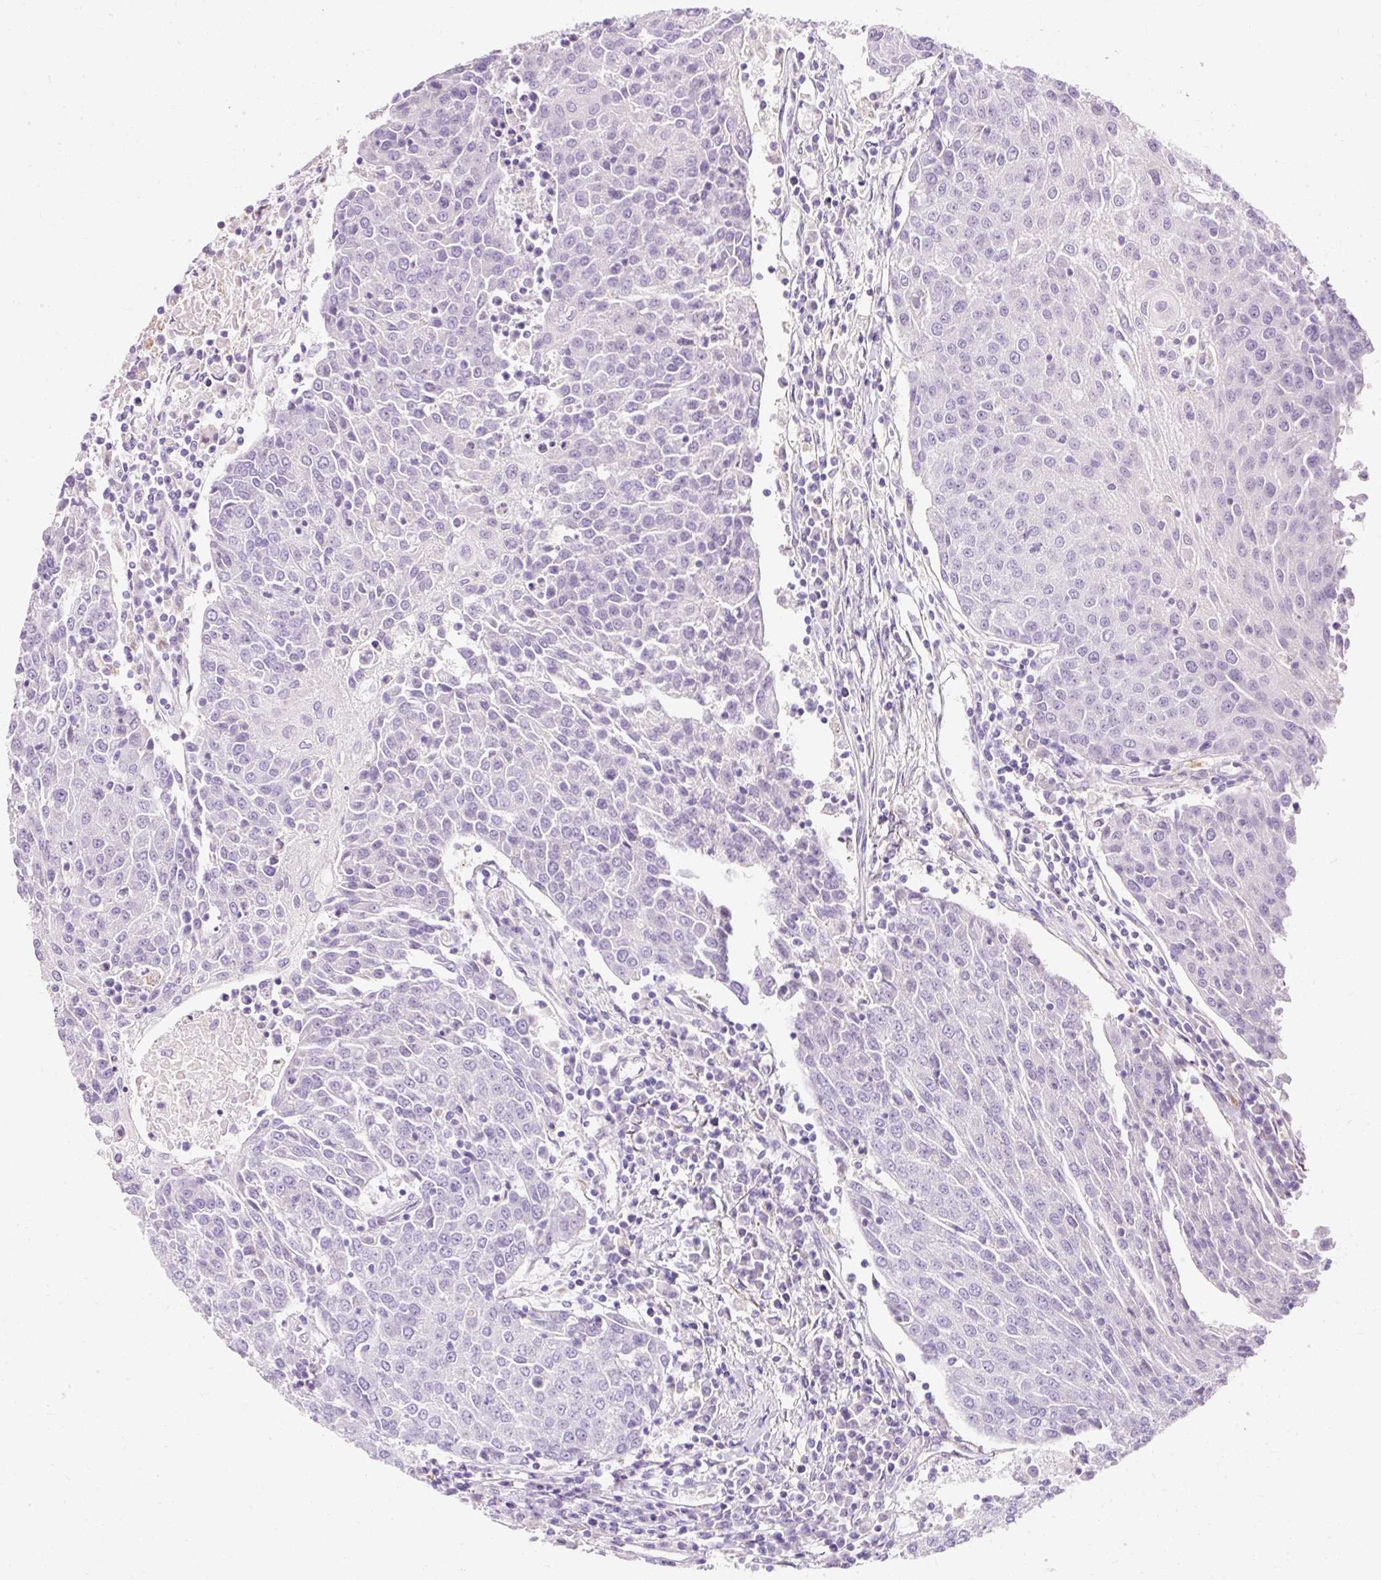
{"staining": {"intensity": "negative", "quantity": "none", "location": "none"}, "tissue": "urothelial cancer", "cell_type": "Tumor cells", "image_type": "cancer", "snomed": [{"axis": "morphology", "description": "Urothelial carcinoma, High grade"}, {"axis": "topography", "description": "Urinary bladder"}], "caption": "Immunohistochemical staining of human urothelial cancer reveals no significant expression in tumor cells. (Brightfield microscopy of DAB immunohistochemistry at high magnification).", "gene": "CLDN25", "patient": {"sex": "female", "age": 85}}